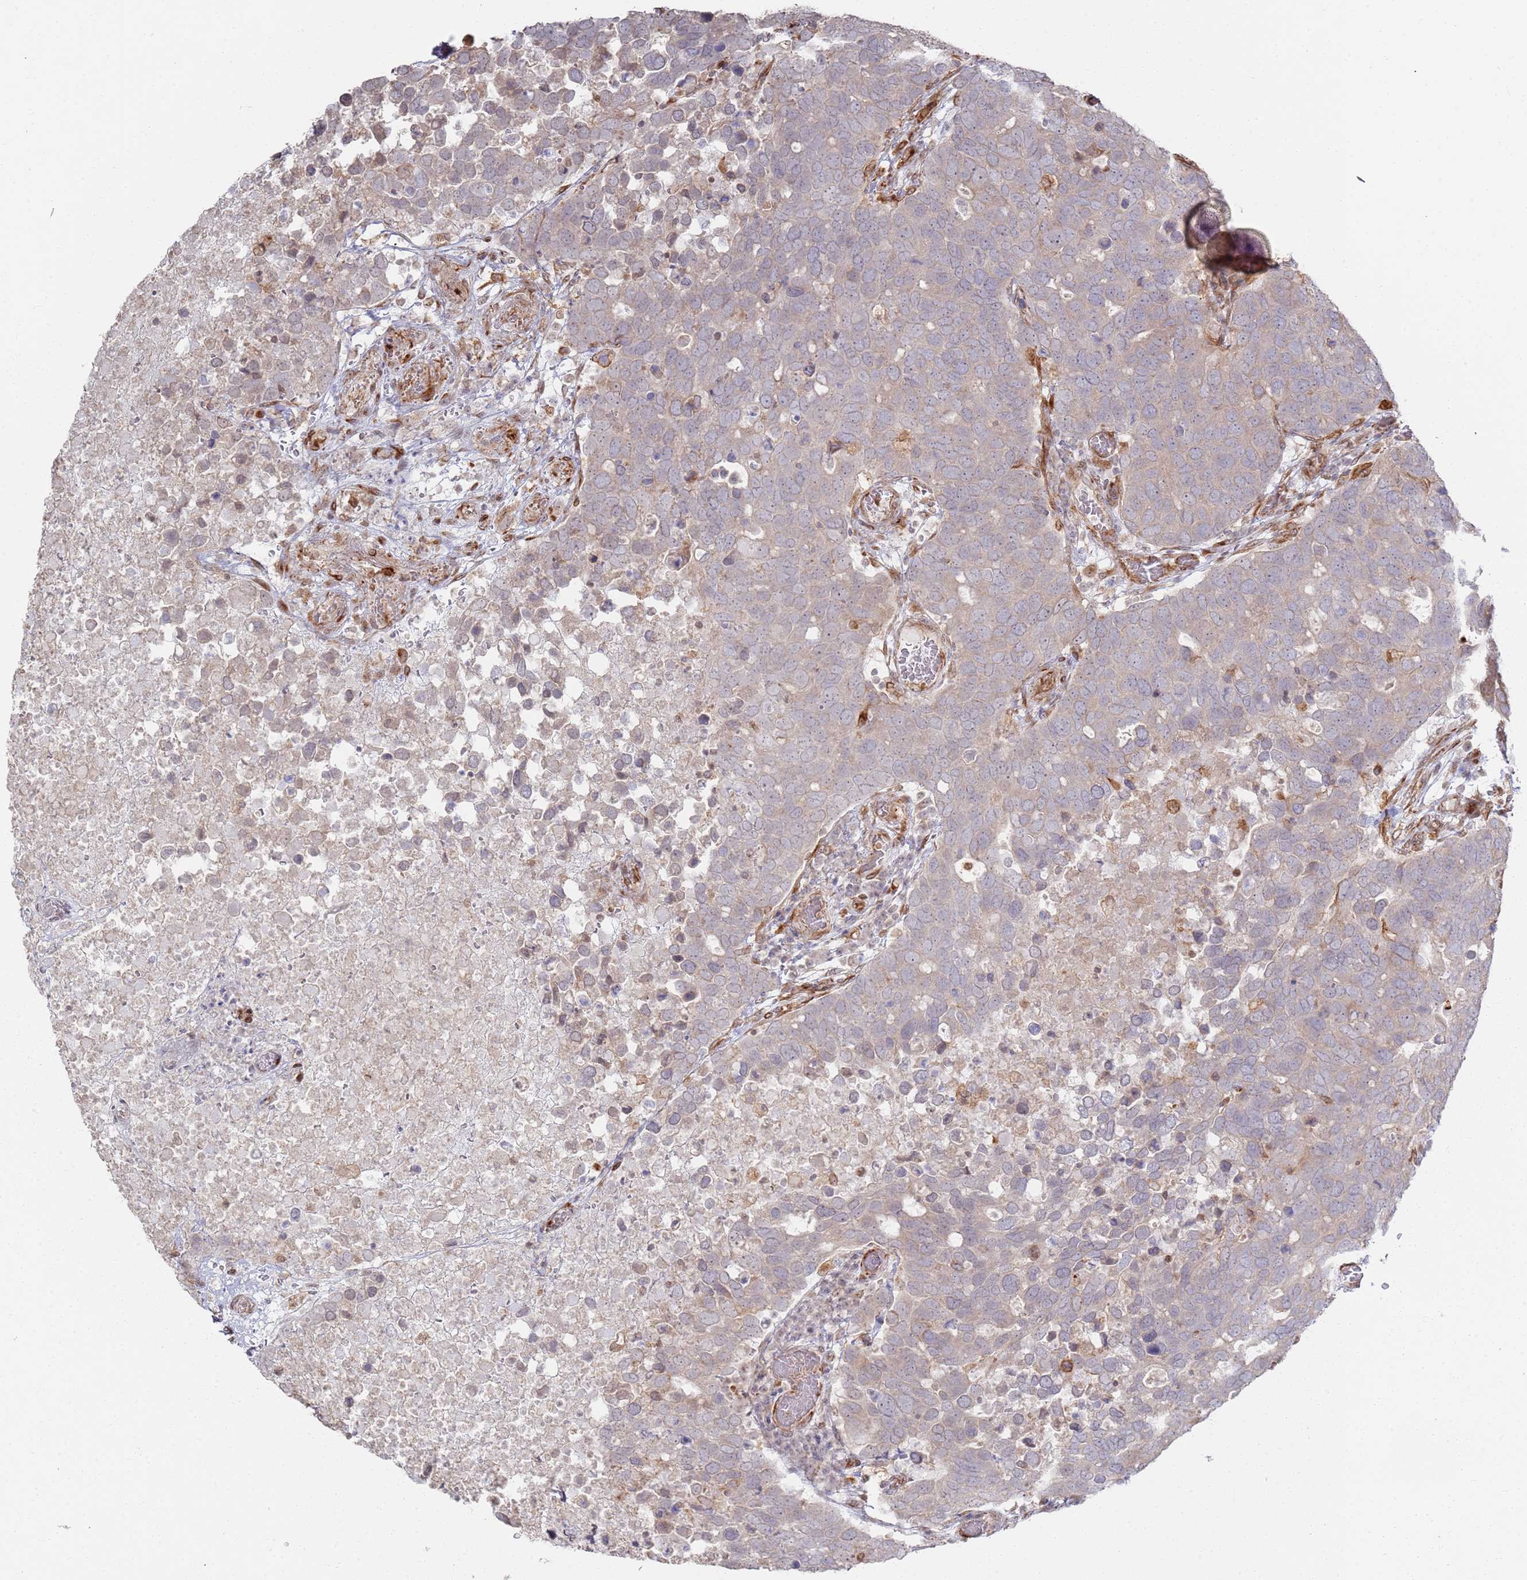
{"staining": {"intensity": "weak", "quantity": "<25%", "location": "cytoplasmic/membranous"}, "tissue": "breast cancer", "cell_type": "Tumor cells", "image_type": "cancer", "snomed": [{"axis": "morphology", "description": "Duct carcinoma"}, {"axis": "topography", "description": "Breast"}], "caption": "Tumor cells show no significant protein expression in breast cancer (infiltrating ductal carcinoma).", "gene": "PHF21A", "patient": {"sex": "female", "age": 83}}